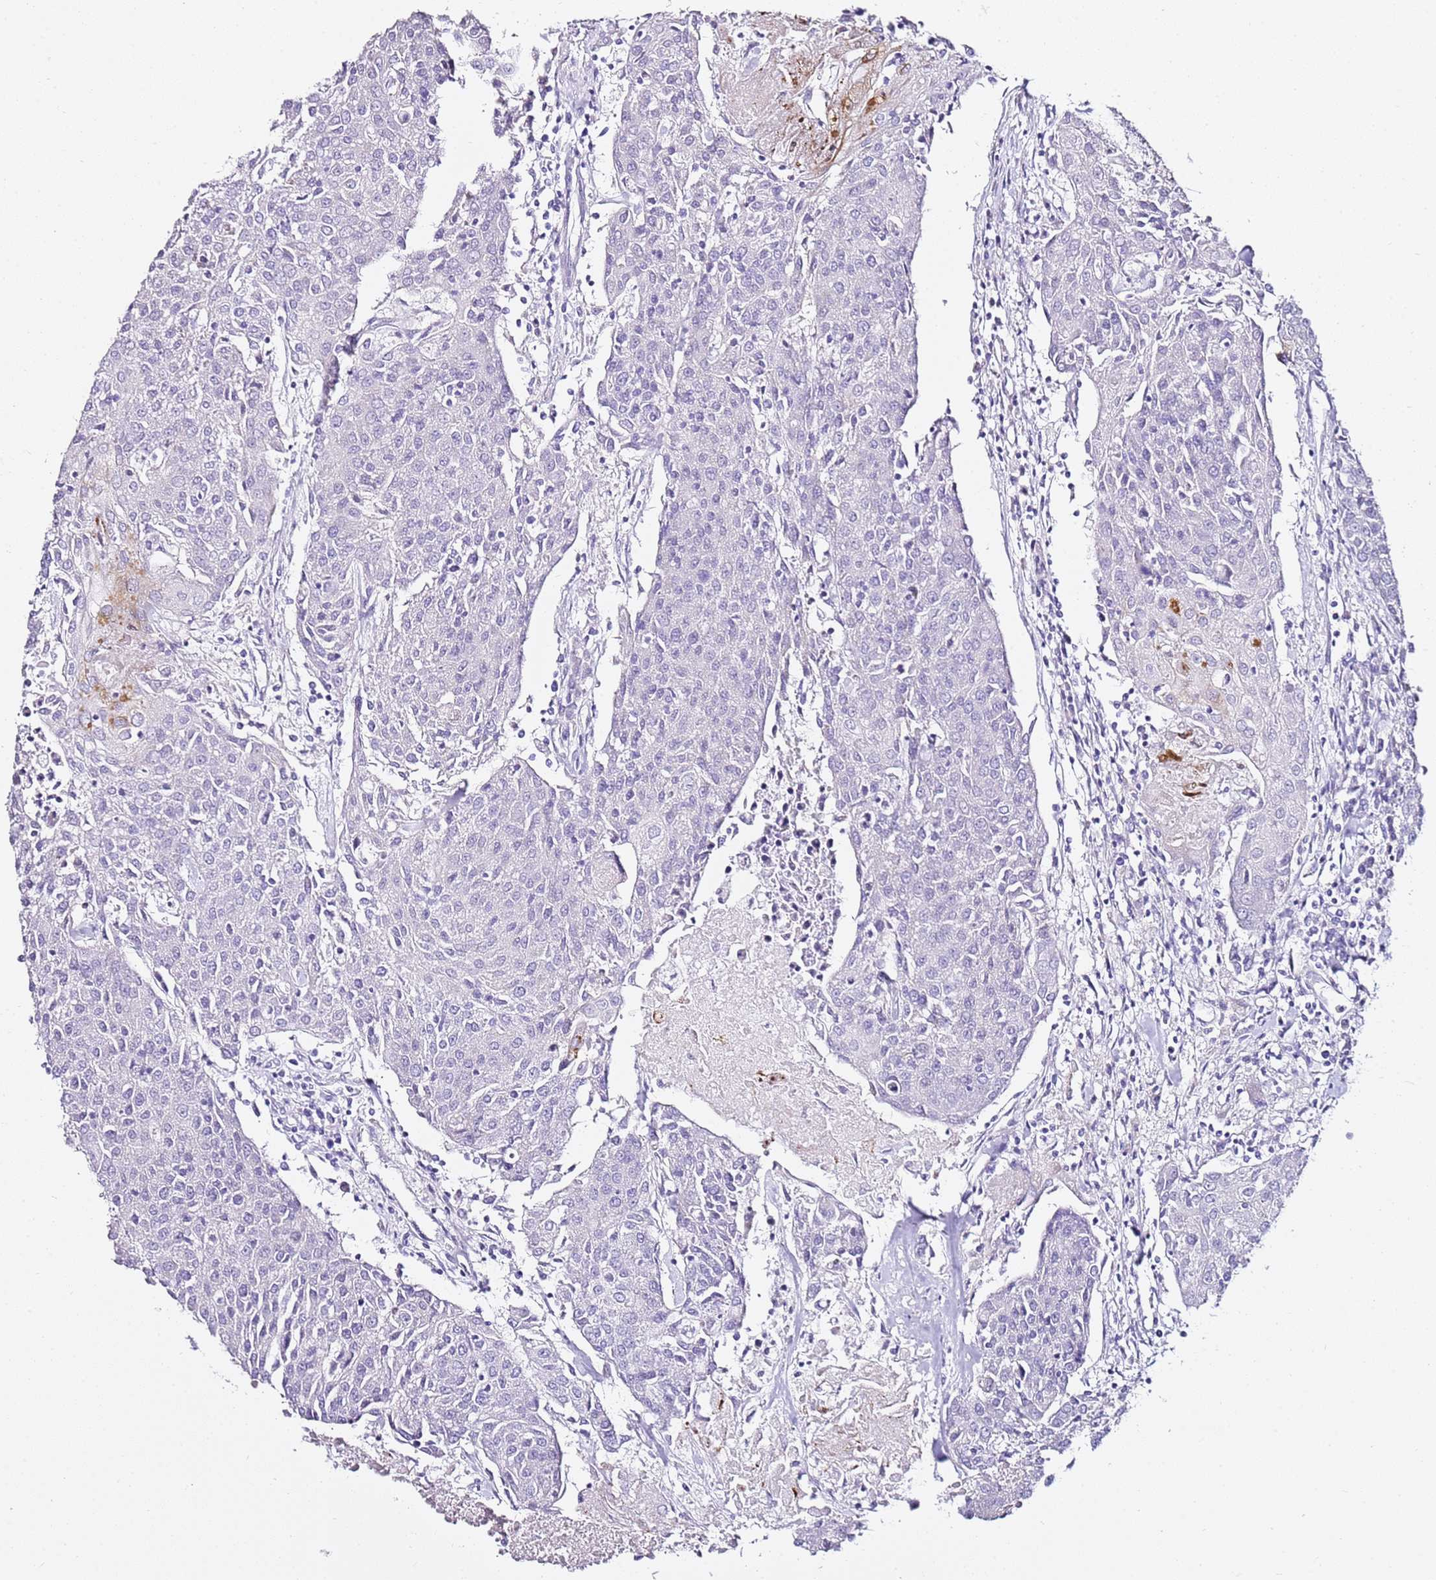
{"staining": {"intensity": "negative", "quantity": "none", "location": "none"}, "tissue": "urothelial cancer", "cell_type": "Tumor cells", "image_type": "cancer", "snomed": [{"axis": "morphology", "description": "Urothelial carcinoma, High grade"}, {"axis": "topography", "description": "Urinary bladder"}], "caption": "This is a micrograph of IHC staining of urothelial cancer, which shows no staining in tumor cells.", "gene": "MYBPC3", "patient": {"sex": "female", "age": 85}}